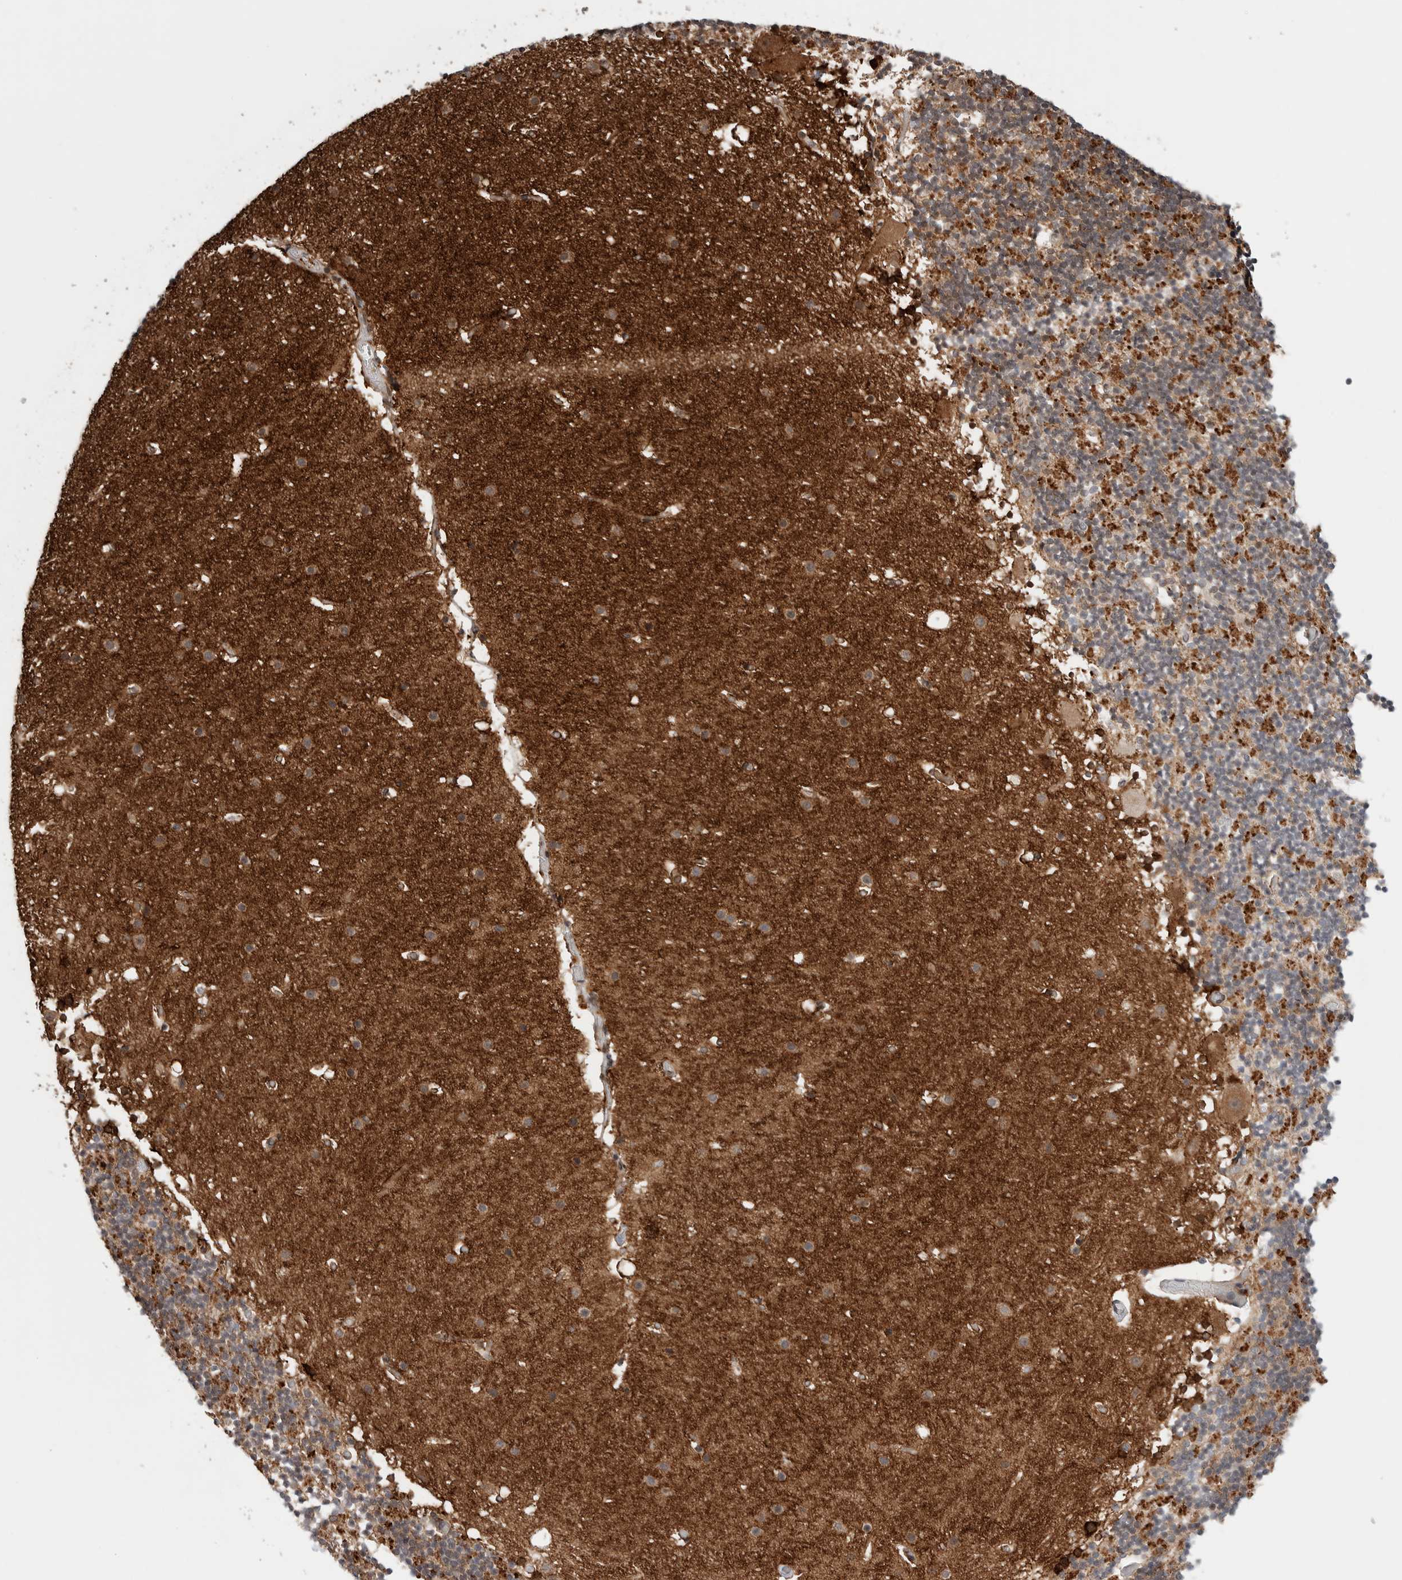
{"staining": {"intensity": "moderate", "quantity": "25%-75%", "location": "cytoplasmic/membranous"}, "tissue": "cerebellum", "cell_type": "Cells in granular layer", "image_type": "normal", "snomed": [{"axis": "morphology", "description": "Normal tissue, NOS"}, {"axis": "topography", "description": "Cerebellum"}], "caption": "Immunohistochemical staining of benign cerebellum displays medium levels of moderate cytoplasmic/membranous positivity in approximately 25%-75% of cells in granular layer. The protein of interest is shown in brown color, while the nuclei are stained blue.", "gene": "KCNK1", "patient": {"sex": "male", "age": 57}}